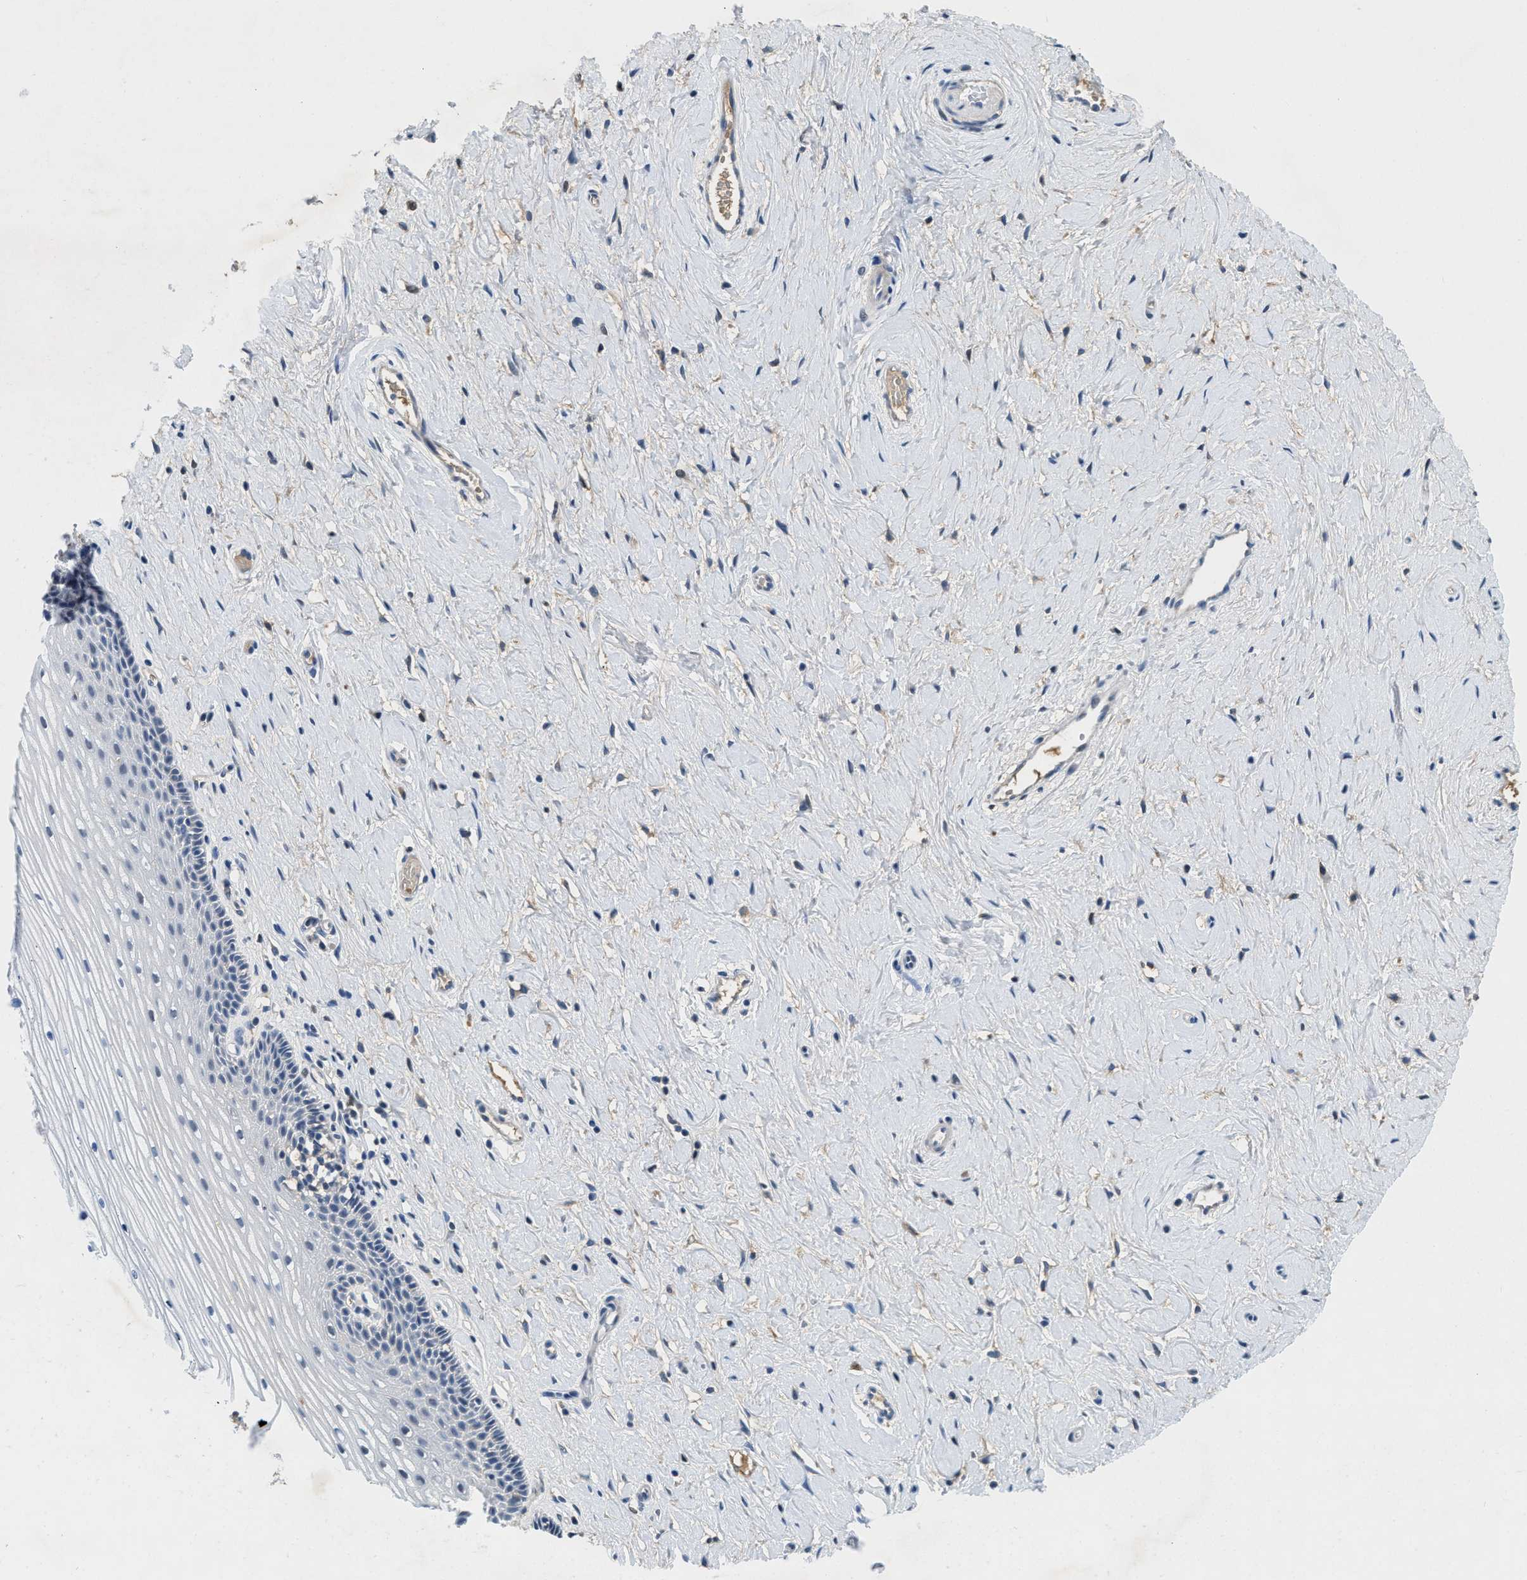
{"staining": {"intensity": "negative", "quantity": "none", "location": "none"}, "tissue": "cervix", "cell_type": "Glandular cells", "image_type": "normal", "snomed": [{"axis": "morphology", "description": "Normal tissue, NOS"}, {"axis": "topography", "description": "Cervix"}], "caption": "Immunohistochemical staining of benign cervix reveals no significant positivity in glandular cells. (DAB (3,3'-diaminobenzidine) immunohistochemistry with hematoxylin counter stain).", "gene": "TSPAN3", "patient": {"sex": "female", "age": 39}}